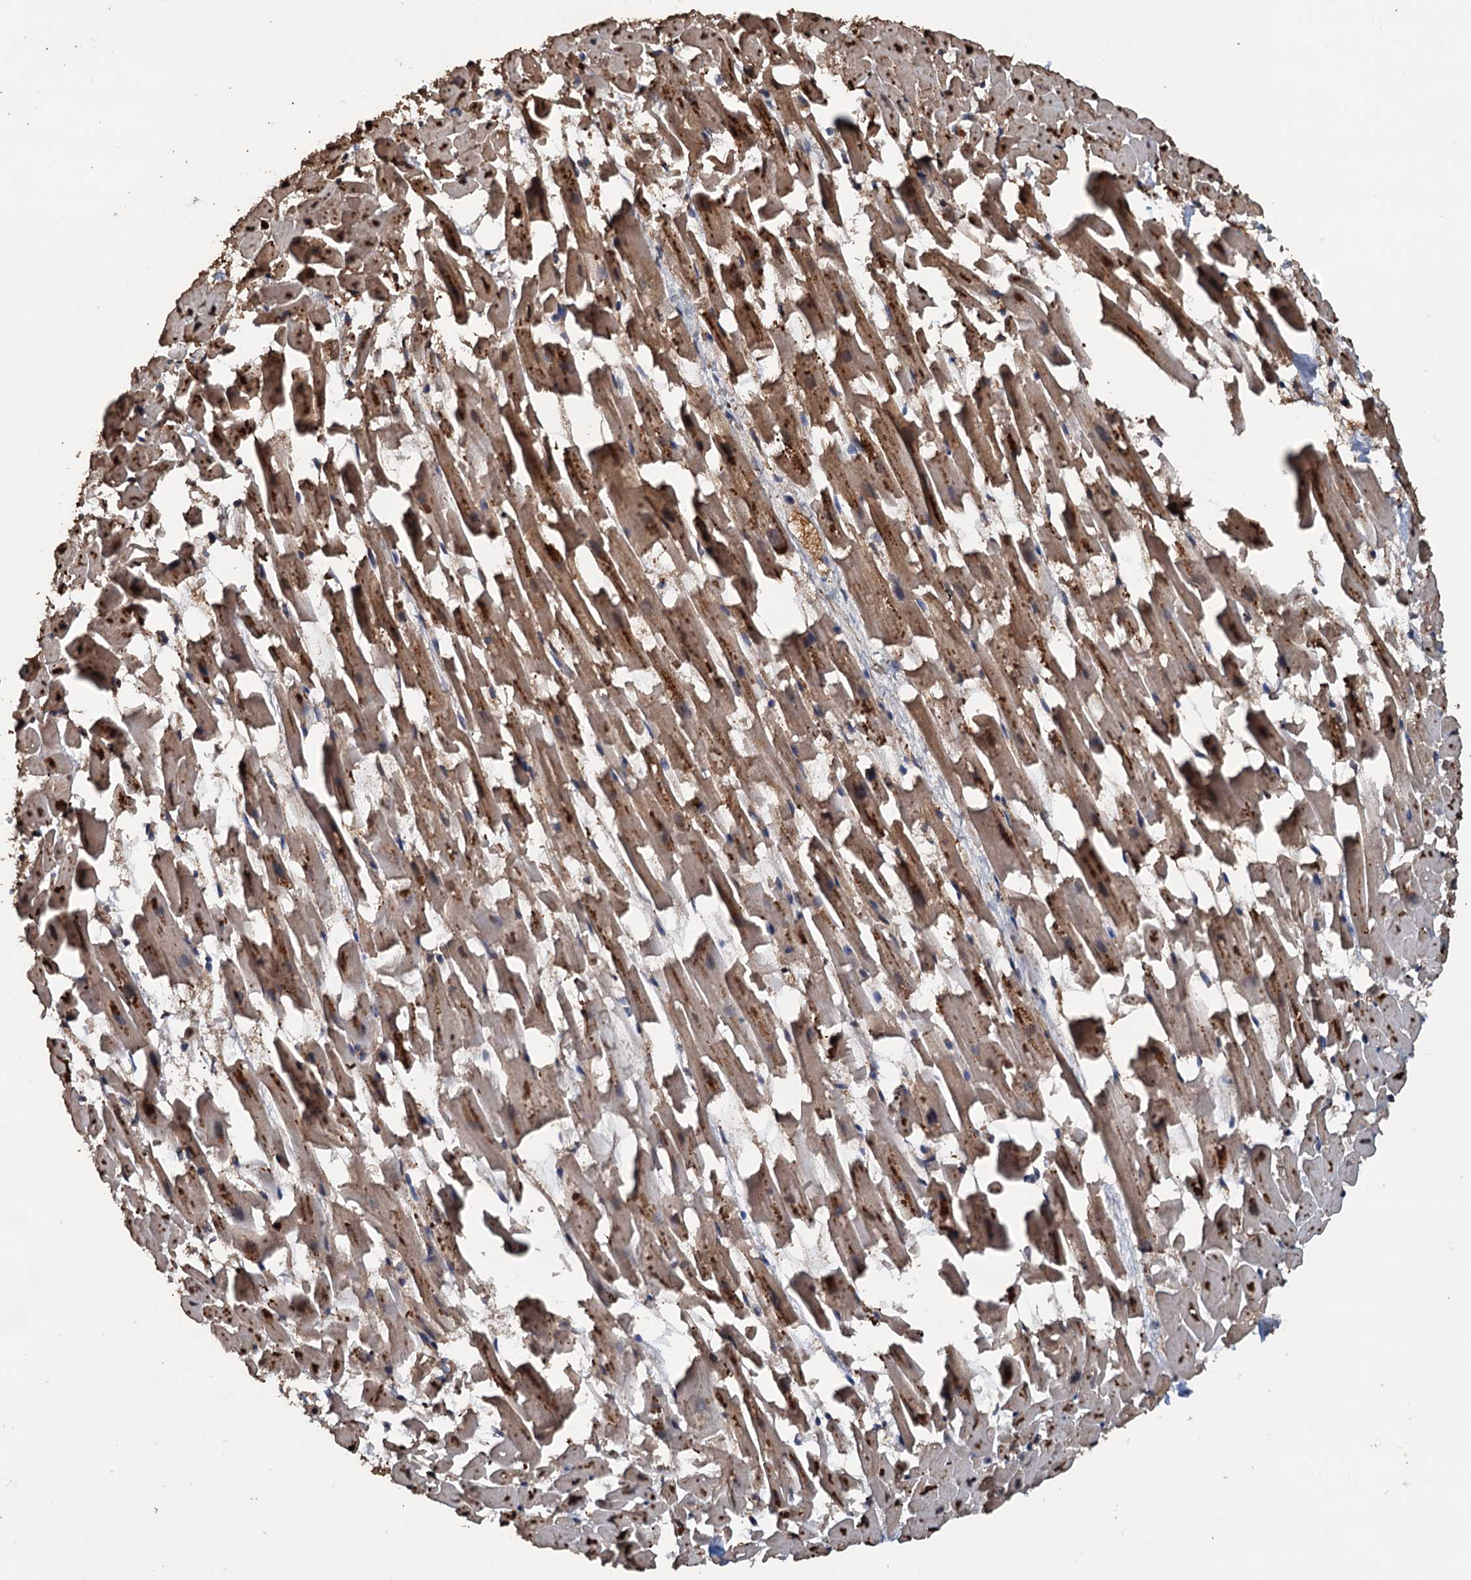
{"staining": {"intensity": "moderate", "quantity": "25%-75%", "location": "cytoplasmic/membranous"}, "tissue": "heart muscle", "cell_type": "Cardiomyocytes", "image_type": "normal", "snomed": [{"axis": "morphology", "description": "Normal tissue, NOS"}, {"axis": "topography", "description": "Heart"}], "caption": "Heart muscle stained with IHC reveals moderate cytoplasmic/membranous expression in about 25%-75% of cardiomyocytes.", "gene": "PSMD9", "patient": {"sex": "female", "age": 64}}